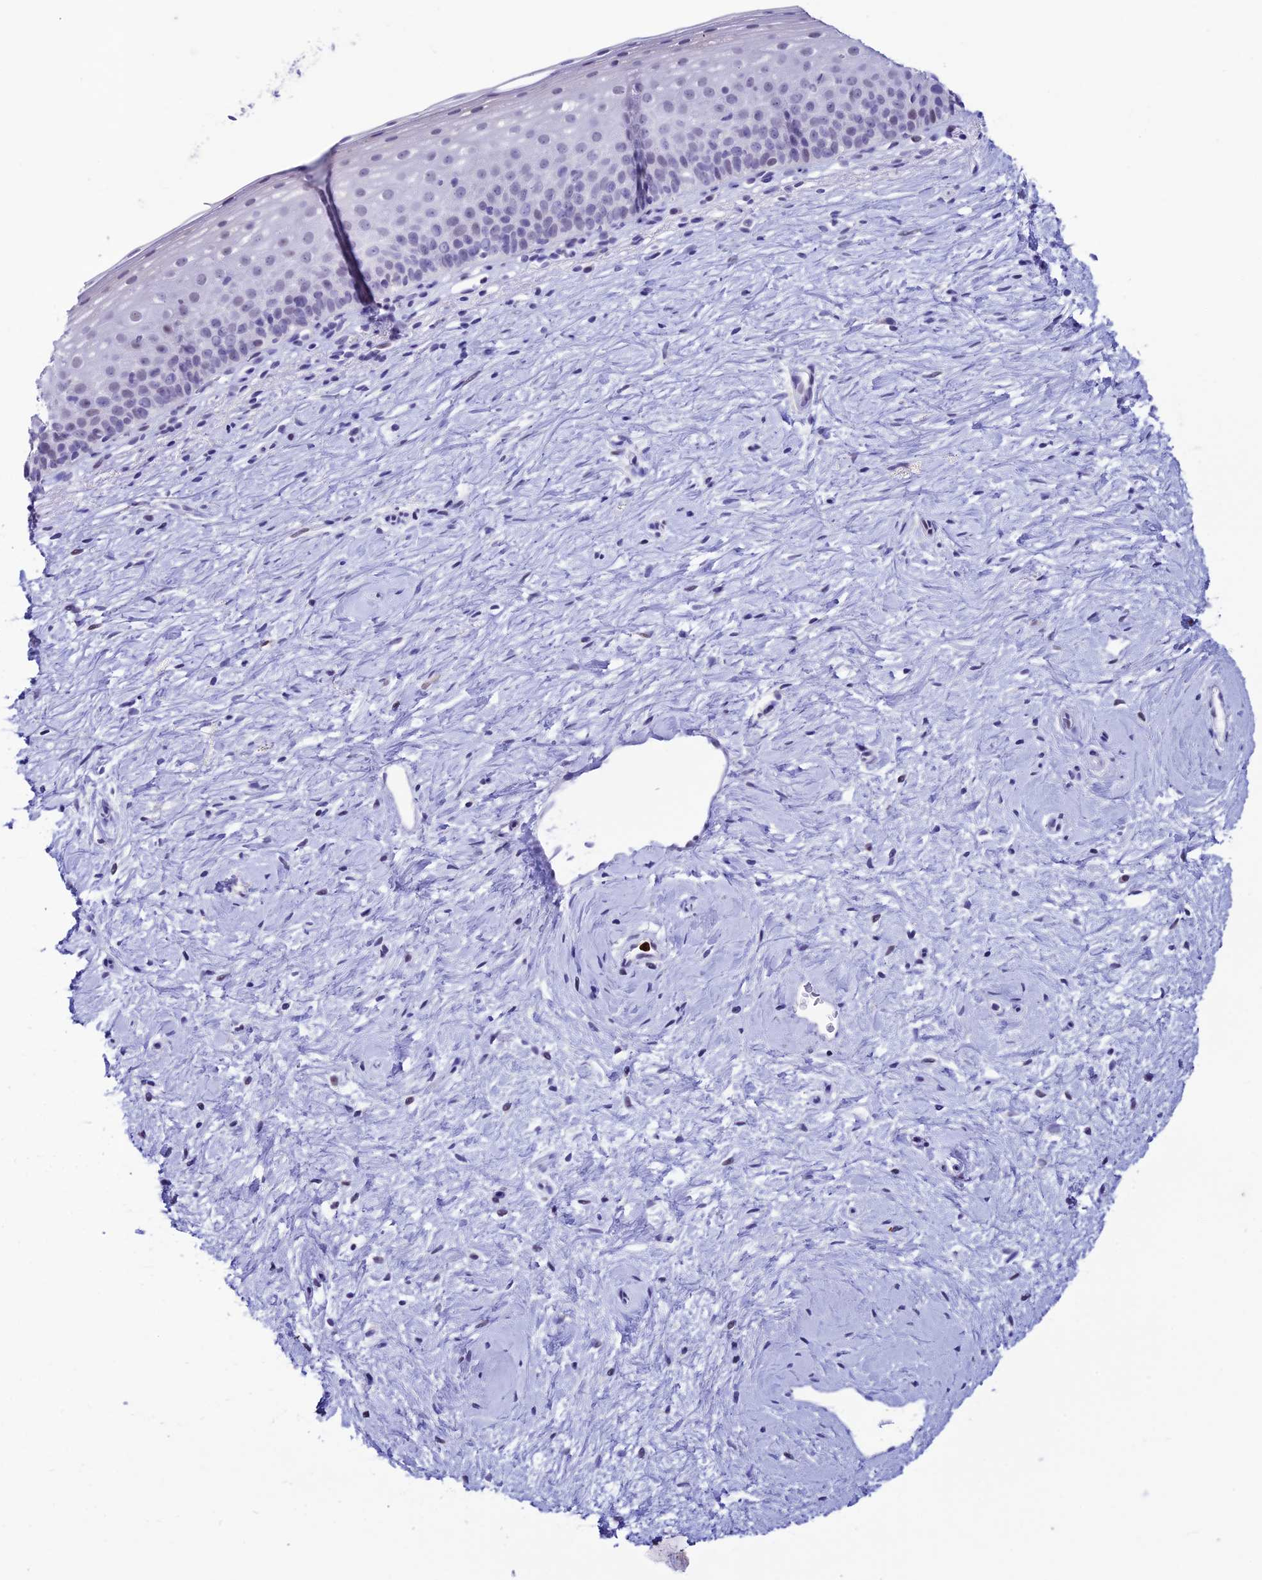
{"staining": {"intensity": "negative", "quantity": "none", "location": "none"}, "tissue": "cervix", "cell_type": "Glandular cells", "image_type": "normal", "snomed": [{"axis": "morphology", "description": "Normal tissue, NOS"}, {"axis": "topography", "description": "Cervix"}], "caption": "A photomicrograph of cervix stained for a protein demonstrates no brown staining in glandular cells. (Brightfield microscopy of DAB IHC at high magnification).", "gene": "MFSD2B", "patient": {"sex": "female", "age": 57}}